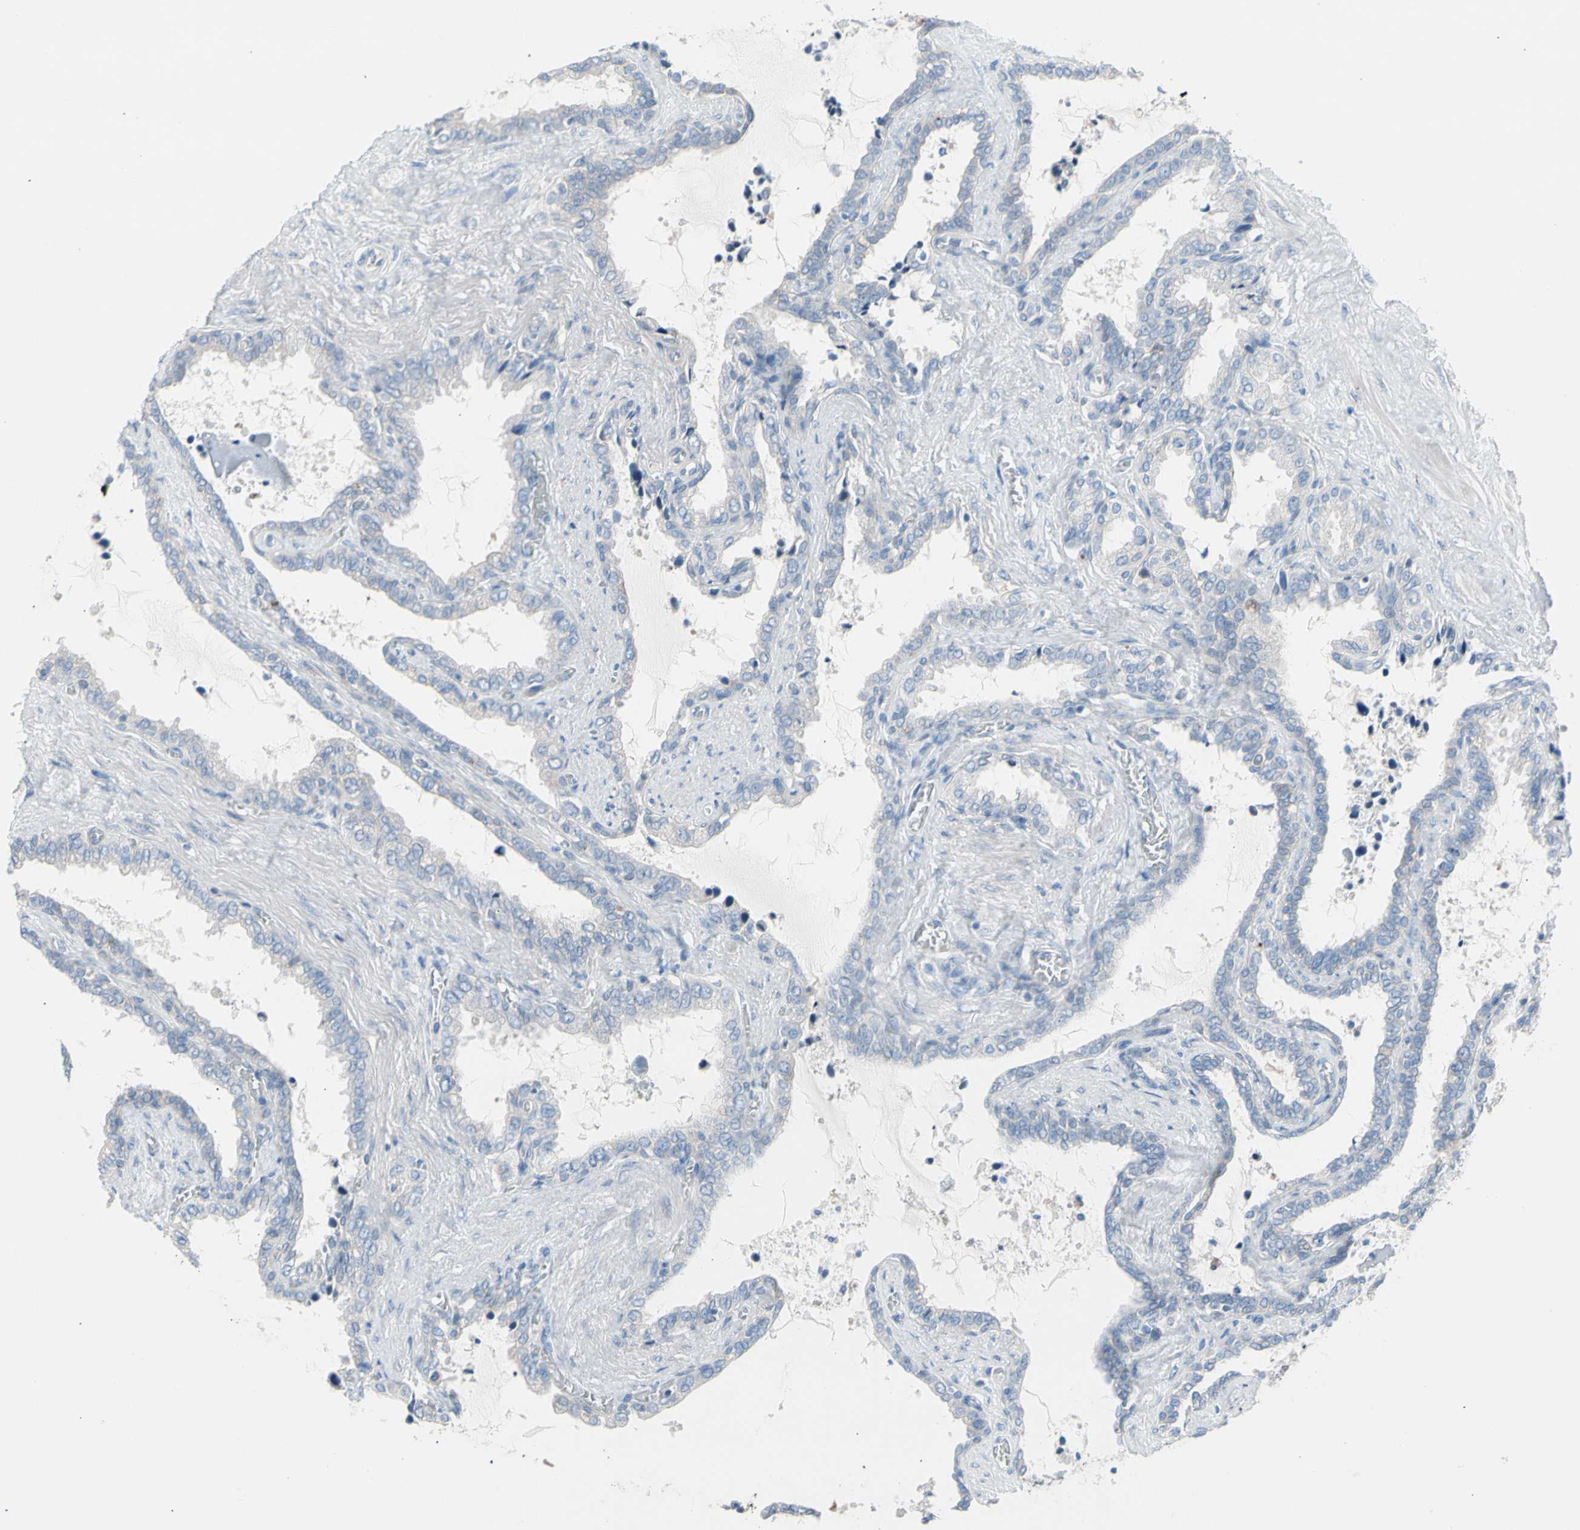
{"staining": {"intensity": "negative", "quantity": "none", "location": "none"}, "tissue": "seminal vesicle", "cell_type": "Glandular cells", "image_type": "normal", "snomed": [{"axis": "morphology", "description": "Normal tissue, NOS"}, {"axis": "topography", "description": "Seminal veicle"}], "caption": "Immunohistochemistry (IHC) micrograph of benign seminal vesicle: seminal vesicle stained with DAB exhibits no significant protein positivity in glandular cells.", "gene": "CASQ1", "patient": {"sex": "male", "age": 46}}